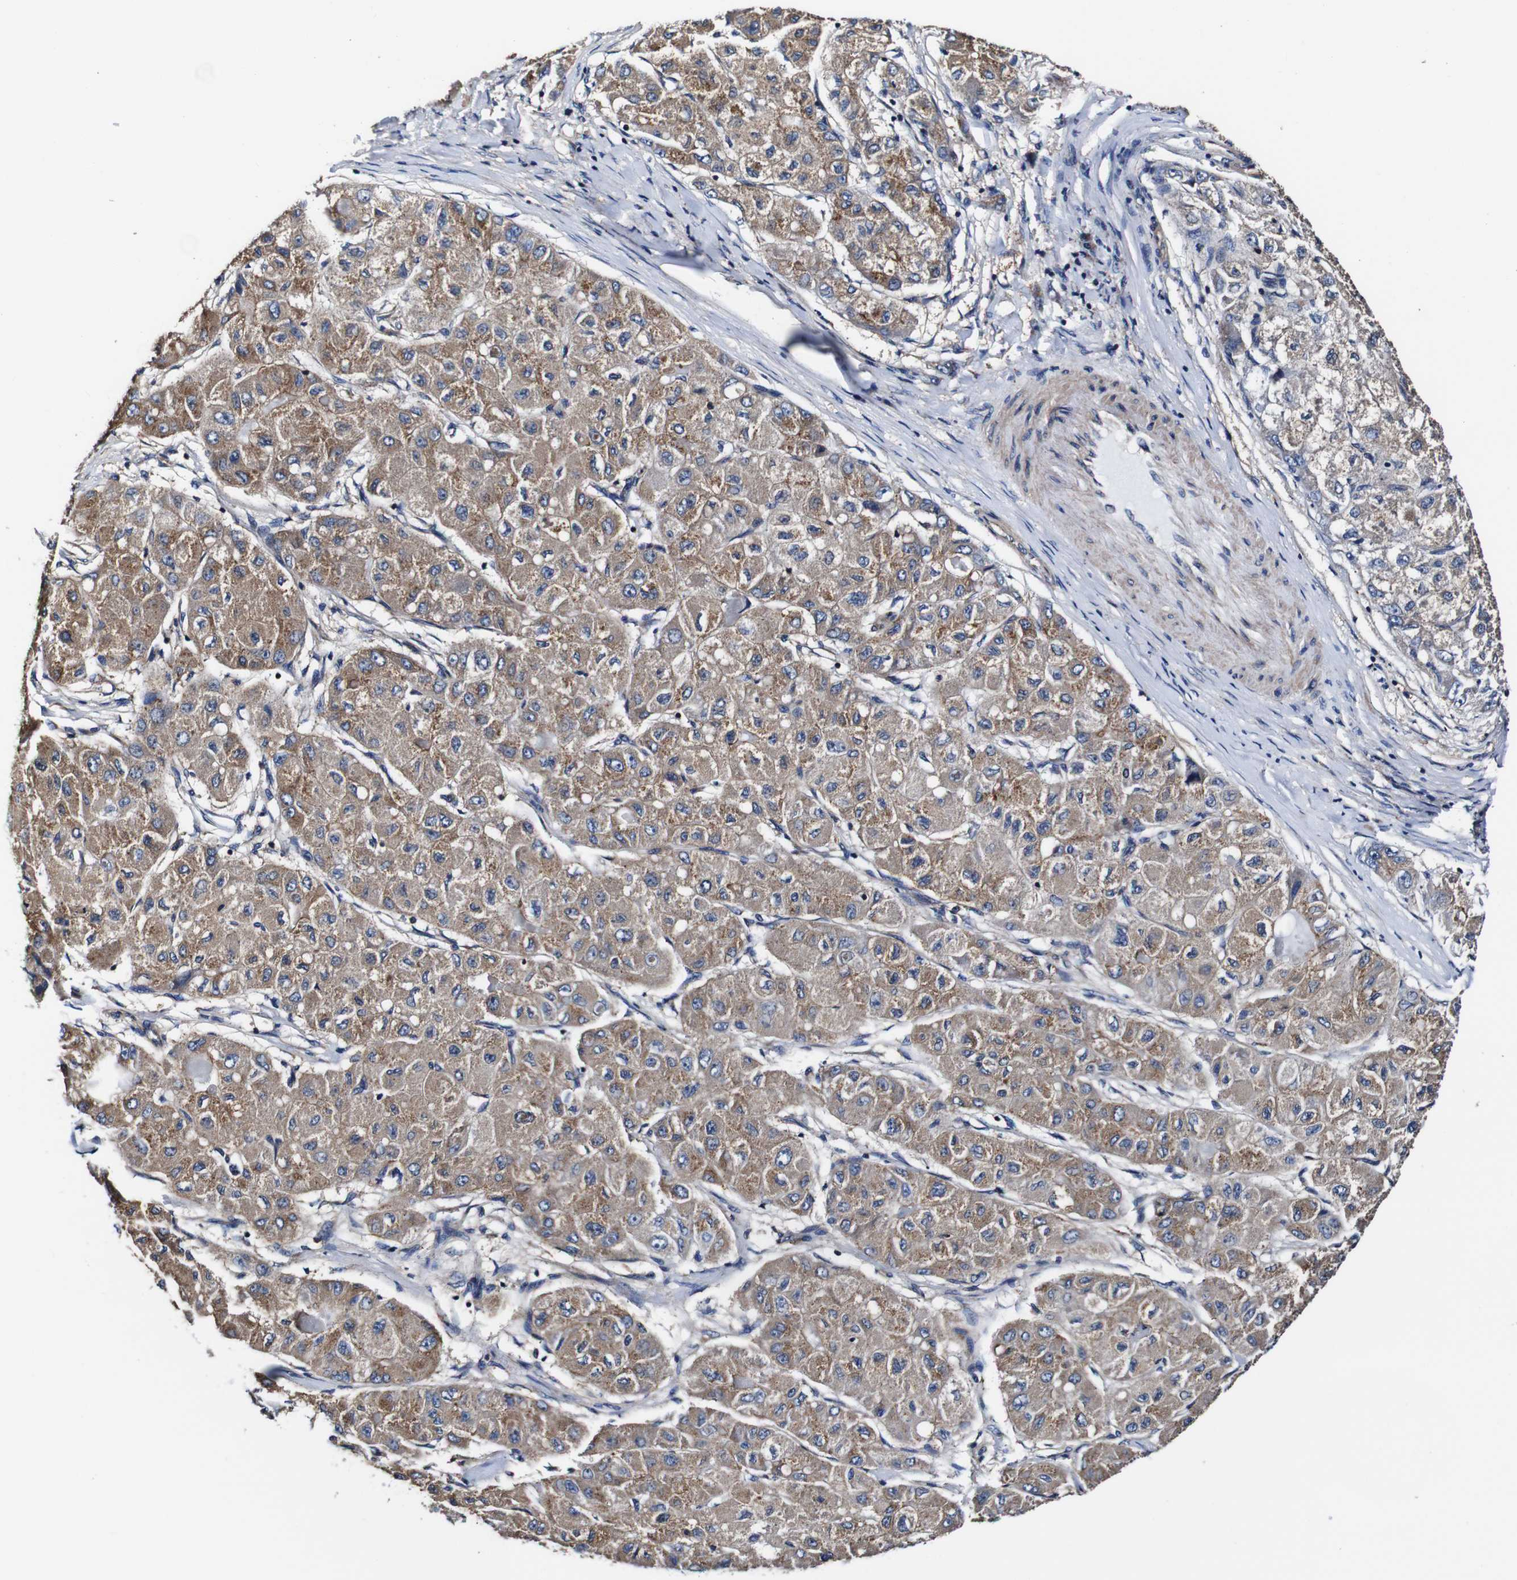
{"staining": {"intensity": "moderate", "quantity": ">75%", "location": "cytoplasmic/membranous"}, "tissue": "liver cancer", "cell_type": "Tumor cells", "image_type": "cancer", "snomed": [{"axis": "morphology", "description": "Carcinoma, Hepatocellular, NOS"}, {"axis": "topography", "description": "Liver"}], "caption": "Brown immunohistochemical staining in hepatocellular carcinoma (liver) demonstrates moderate cytoplasmic/membranous positivity in approximately >75% of tumor cells.", "gene": "PDCD6IP", "patient": {"sex": "male", "age": 80}}